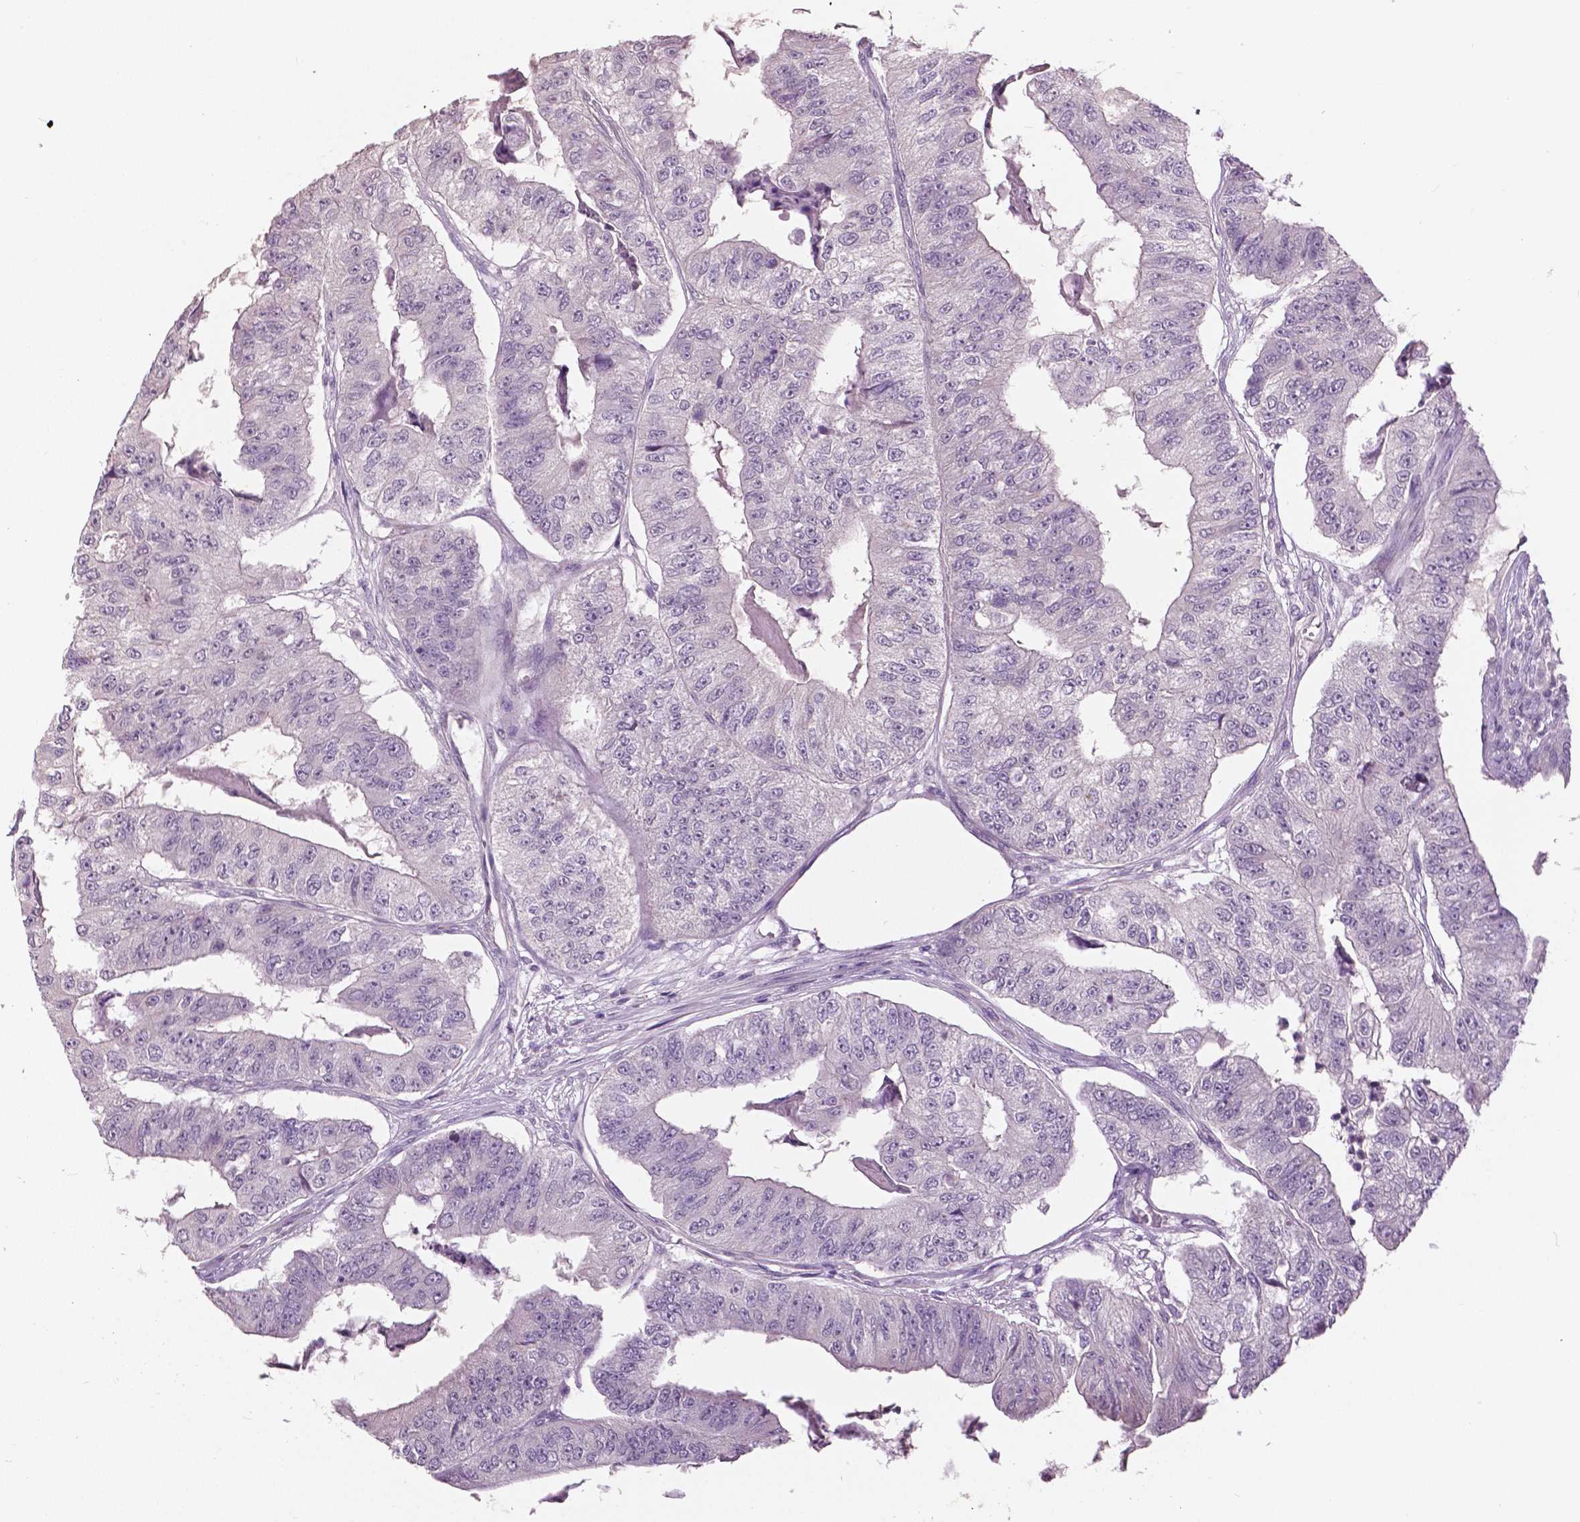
{"staining": {"intensity": "negative", "quantity": "none", "location": "none"}, "tissue": "colorectal cancer", "cell_type": "Tumor cells", "image_type": "cancer", "snomed": [{"axis": "morphology", "description": "Adenocarcinoma, NOS"}, {"axis": "topography", "description": "Colon"}], "caption": "IHC photomicrograph of neoplastic tissue: human adenocarcinoma (colorectal) stained with DAB (3,3'-diaminobenzidine) demonstrates no significant protein staining in tumor cells. (Brightfield microscopy of DAB immunohistochemistry at high magnification).", "gene": "GRIN2A", "patient": {"sex": "female", "age": 67}}